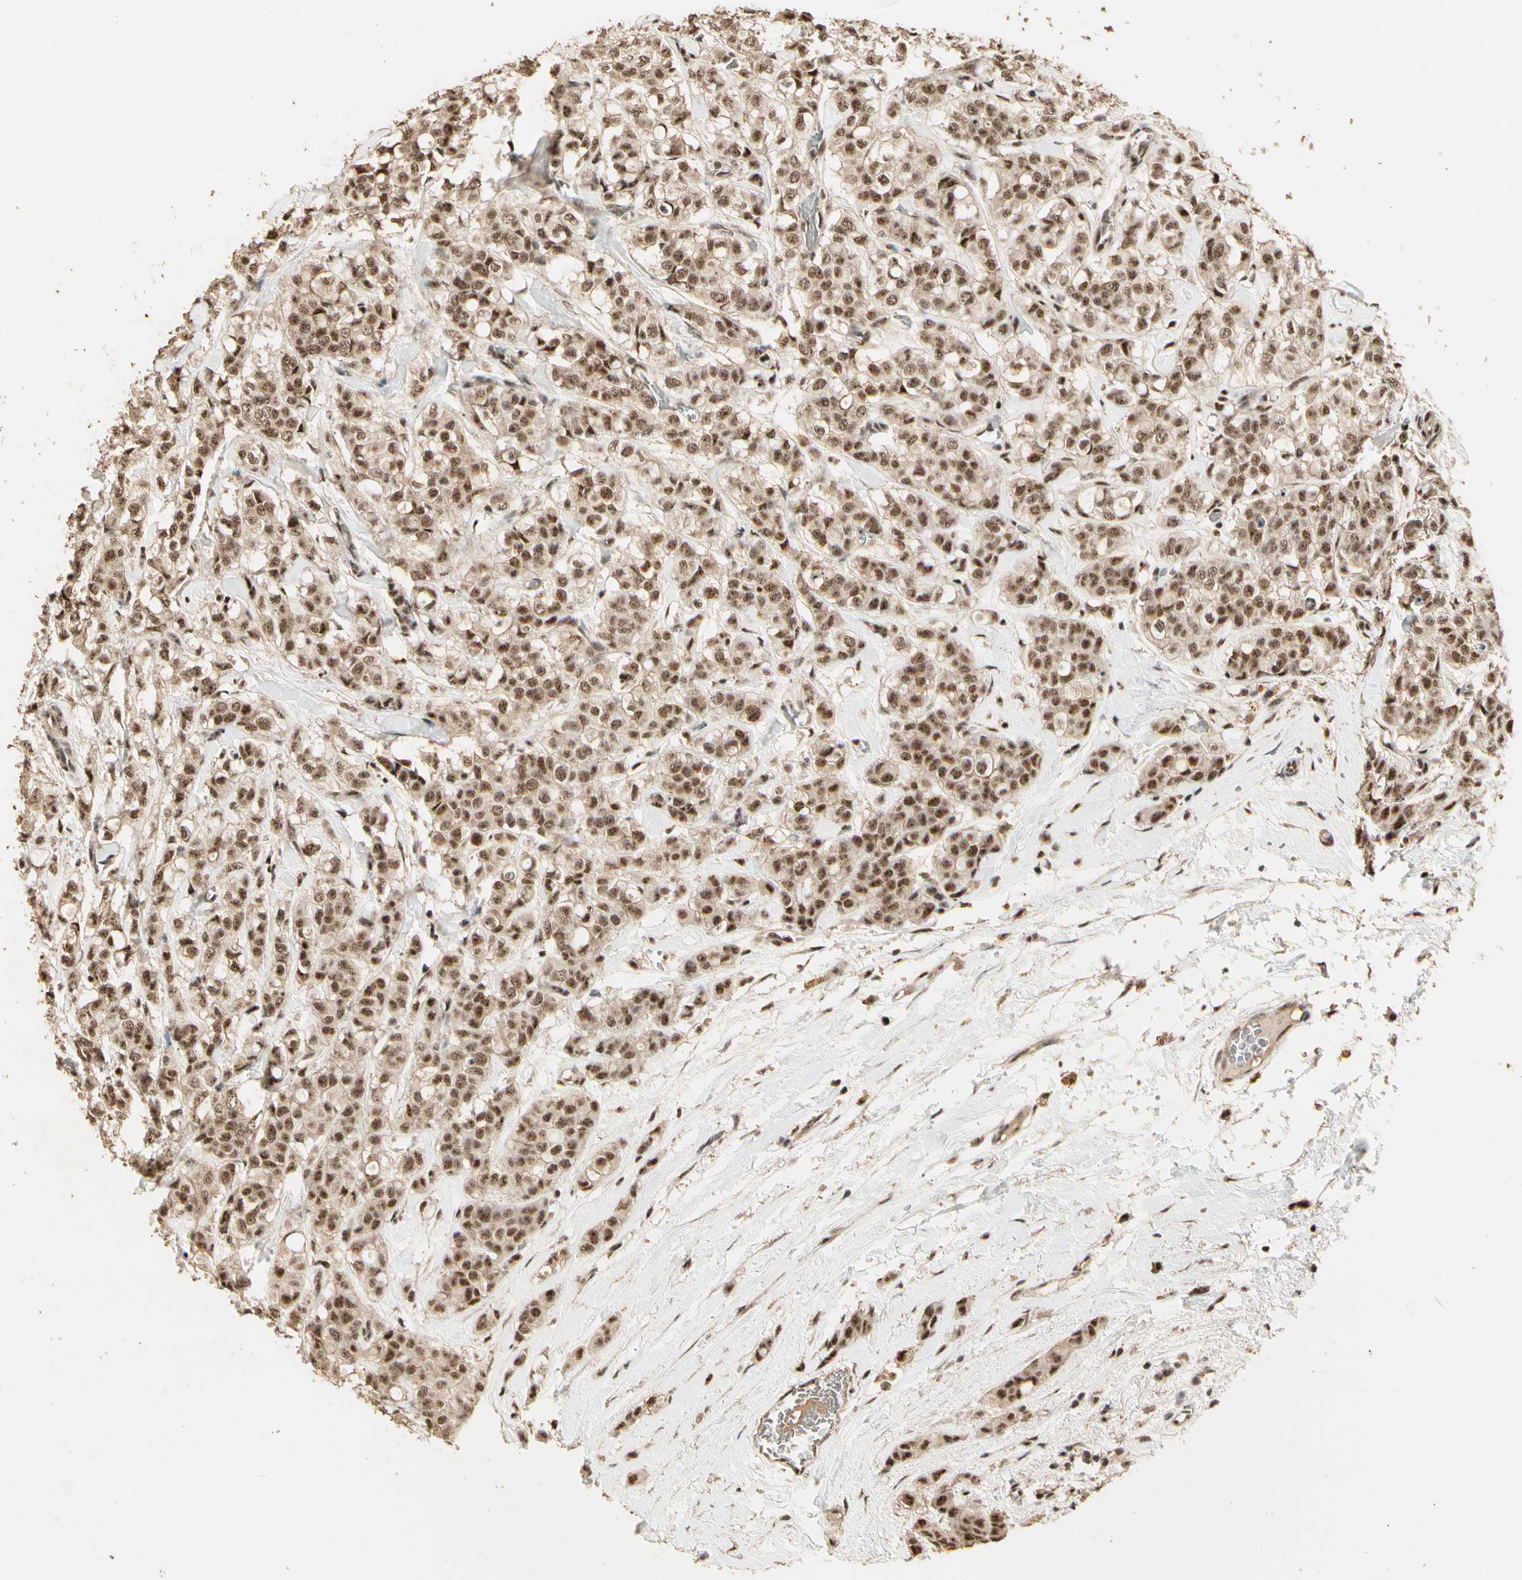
{"staining": {"intensity": "moderate", "quantity": ">75%", "location": "cytoplasmic/membranous,nuclear"}, "tissue": "breast cancer", "cell_type": "Tumor cells", "image_type": "cancer", "snomed": [{"axis": "morphology", "description": "Lobular carcinoma"}, {"axis": "topography", "description": "Breast"}], "caption": "A brown stain shows moderate cytoplasmic/membranous and nuclear staining of a protein in lobular carcinoma (breast) tumor cells. The protein of interest is stained brown, and the nuclei are stained in blue (DAB IHC with brightfield microscopy, high magnification).", "gene": "RBM25", "patient": {"sex": "female", "age": 60}}